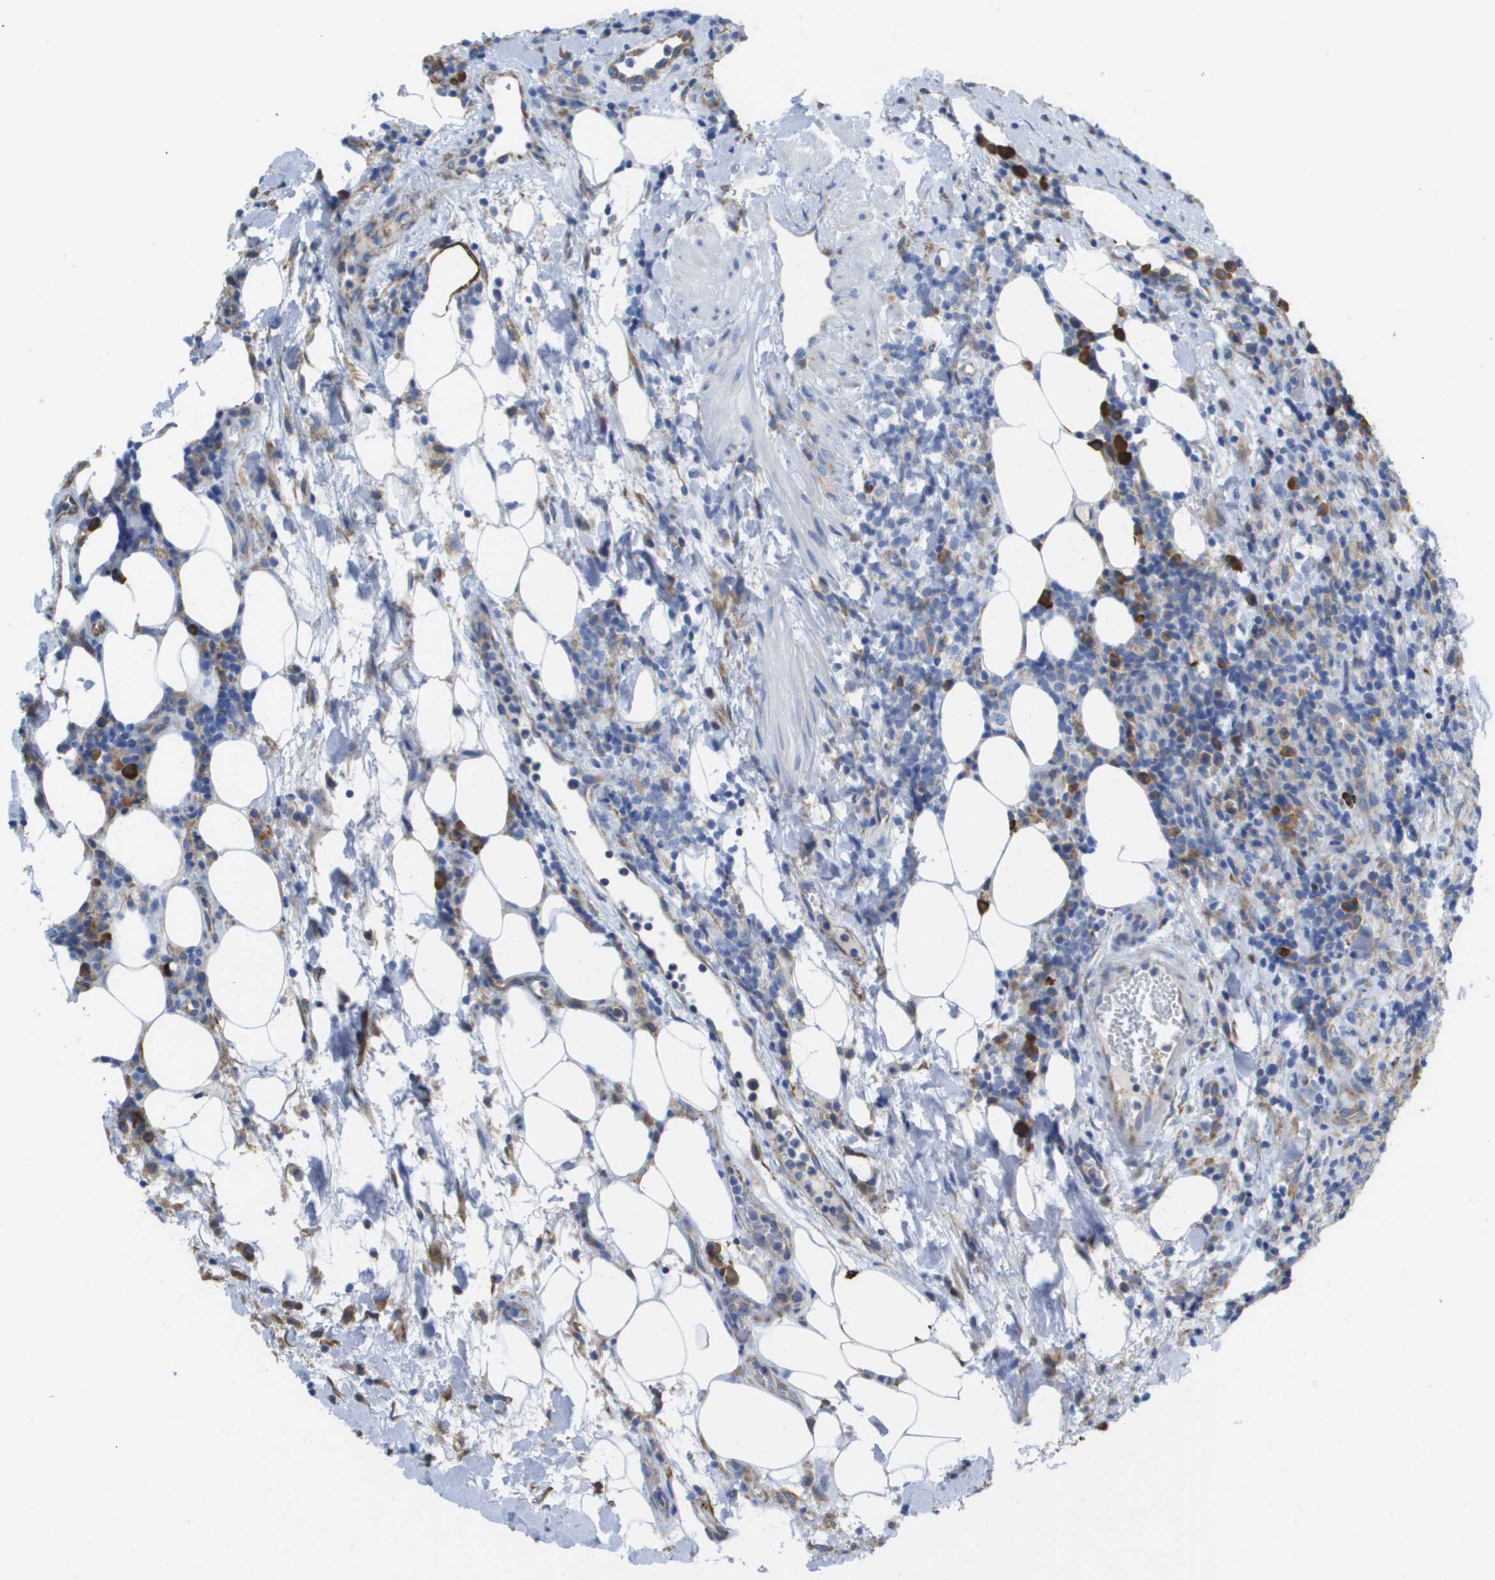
{"staining": {"intensity": "weak", "quantity": "<25%", "location": "cytoplasmic/membranous"}, "tissue": "lymphoma", "cell_type": "Tumor cells", "image_type": "cancer", "snomed": [{"axis": "morphology", "description": "Malignant lymphoma, non-Hodgkin's type, High grade"}, {"axis": "topography", "description": "Lymph node"}], "caption": "DAB (3,3'-diaminobenzidine) immunohistochemical staining of human high-grade malignant lymphoma, non-Hodgkin's type exhibits no significant staining in tumor cells. (Stains: DAB (3,3'-diaminobenzidine) immunohistochemistry with hematoxylin counter stain, Microscopy: brightfield microscopy at high magnification).", "gene": "SDR42E1", "patient": {"sex": "female", "age": 76}}